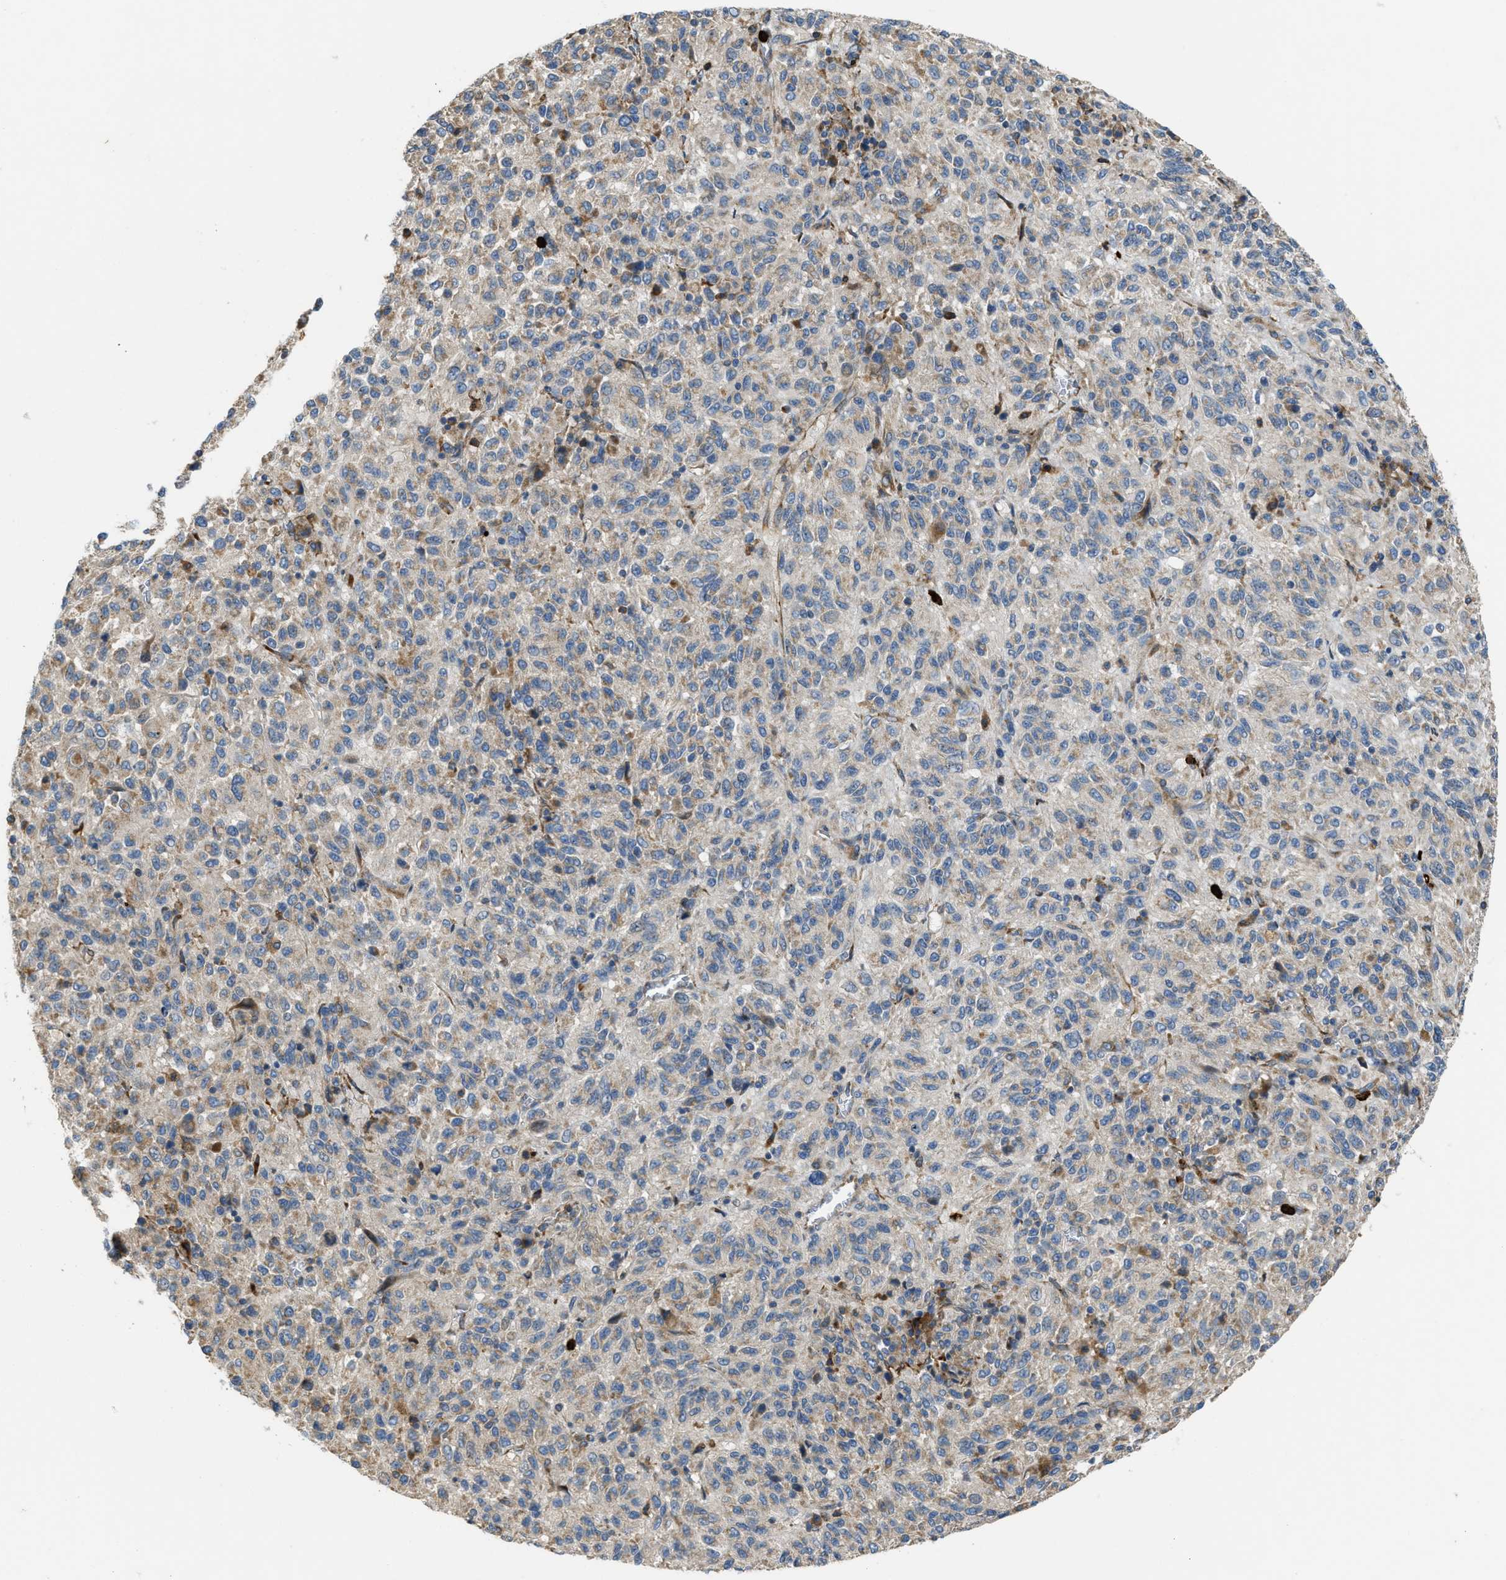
{"staining": {"intensity": "moderate", "quantity": "25%-75%", "location": "cytoplasmic/membranous"}, "tissue": "melanoma", "cell_type": "Tumor cells", "image_type": "cancer", "snomed": [{"axis": "morphology", "description": "Malignant melanoma, Metastatic site"}, {"axis": "topography", "description": "Lung"}], "caption": "Protein expression analysis of human melanoma reveals moderate cytoplasmic/membranous staining in approximately 25%-75% of tumor cells.", "gene": "TMEM68", "patient": {"sex": "male", "age": 64}}